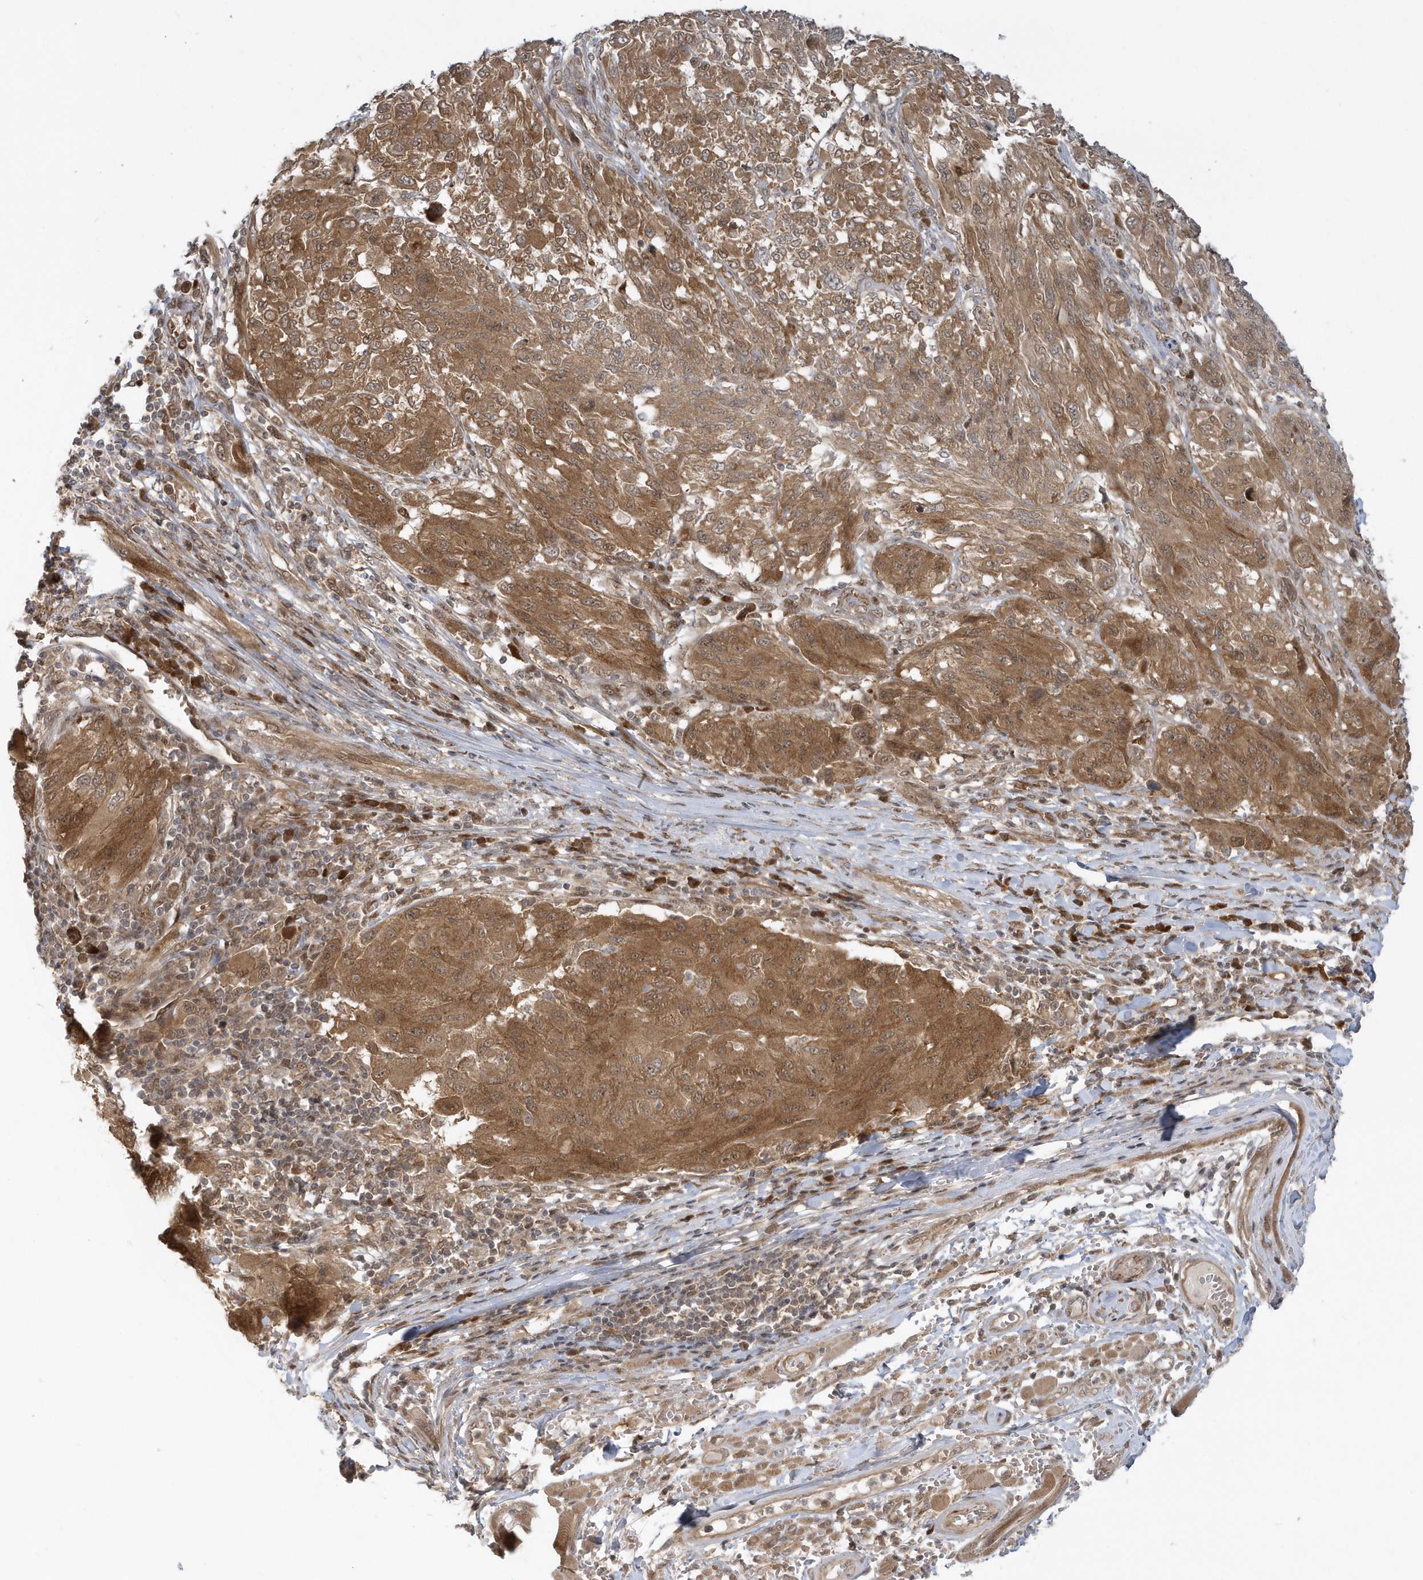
{"staining": {"intensity": "moderate", "quantity": ">75%", "location": "cytoplasmic/membranous"}, "tissue": "melanoma", "cell_type": "Tumor cells", "image_type": "cancer", "snomed": [{"axis": "morphology", "description": "Malignant melanoma, NOS"}, {"axis": "topography", "description": "Skin"}], "caption": "There is medium levels of moderate cytoplasmic/membranous staining in tumor cells of malignant melanoma, as demonstrated by immunohistochemical staining (brown color).", "gene": "ATG4A", "patient": {"sex": "female", "age": 91}}